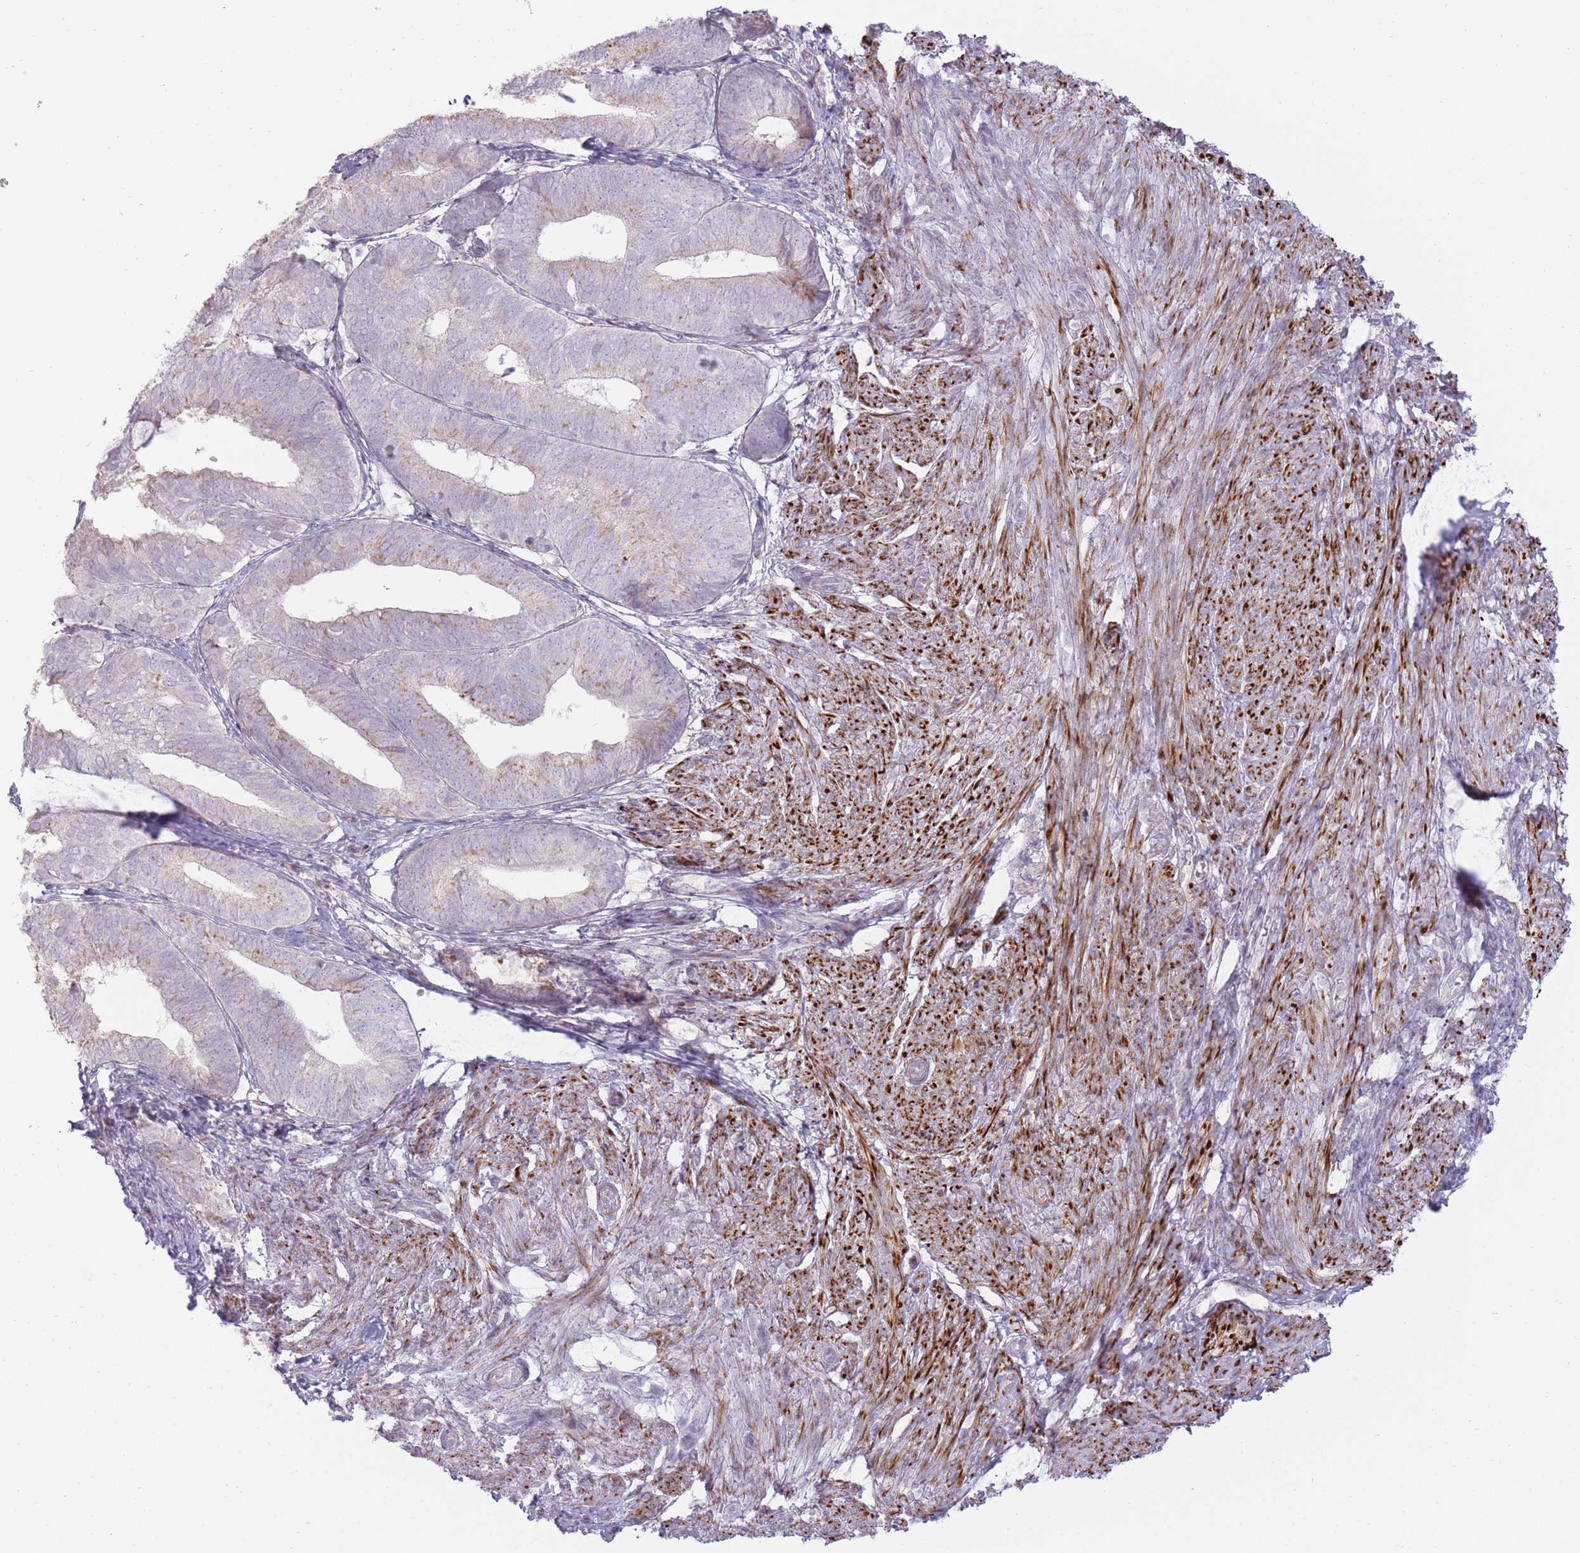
{"staining": {"intensity": "weak", "quantity": "25%-75%", "location": "cytoplasmic/membranous"}, "tissue": "endometrial cancer", "cell_type": "Tumor cells", "image_type": "cancer", "snomed": [{"axis": "morphology", "description": "Adenocarcinoma, NOS"}, {"axis": "topography", "description": "Endometrium"}], "caption": "An image of human endometrial cancer (adenocarcinoma) stained for a protein shows weak cytoplasmic/membranous brown staining in tumor cells.", "gene": "PPP3R2", "patient": {"sex": "female", "age": 87}}